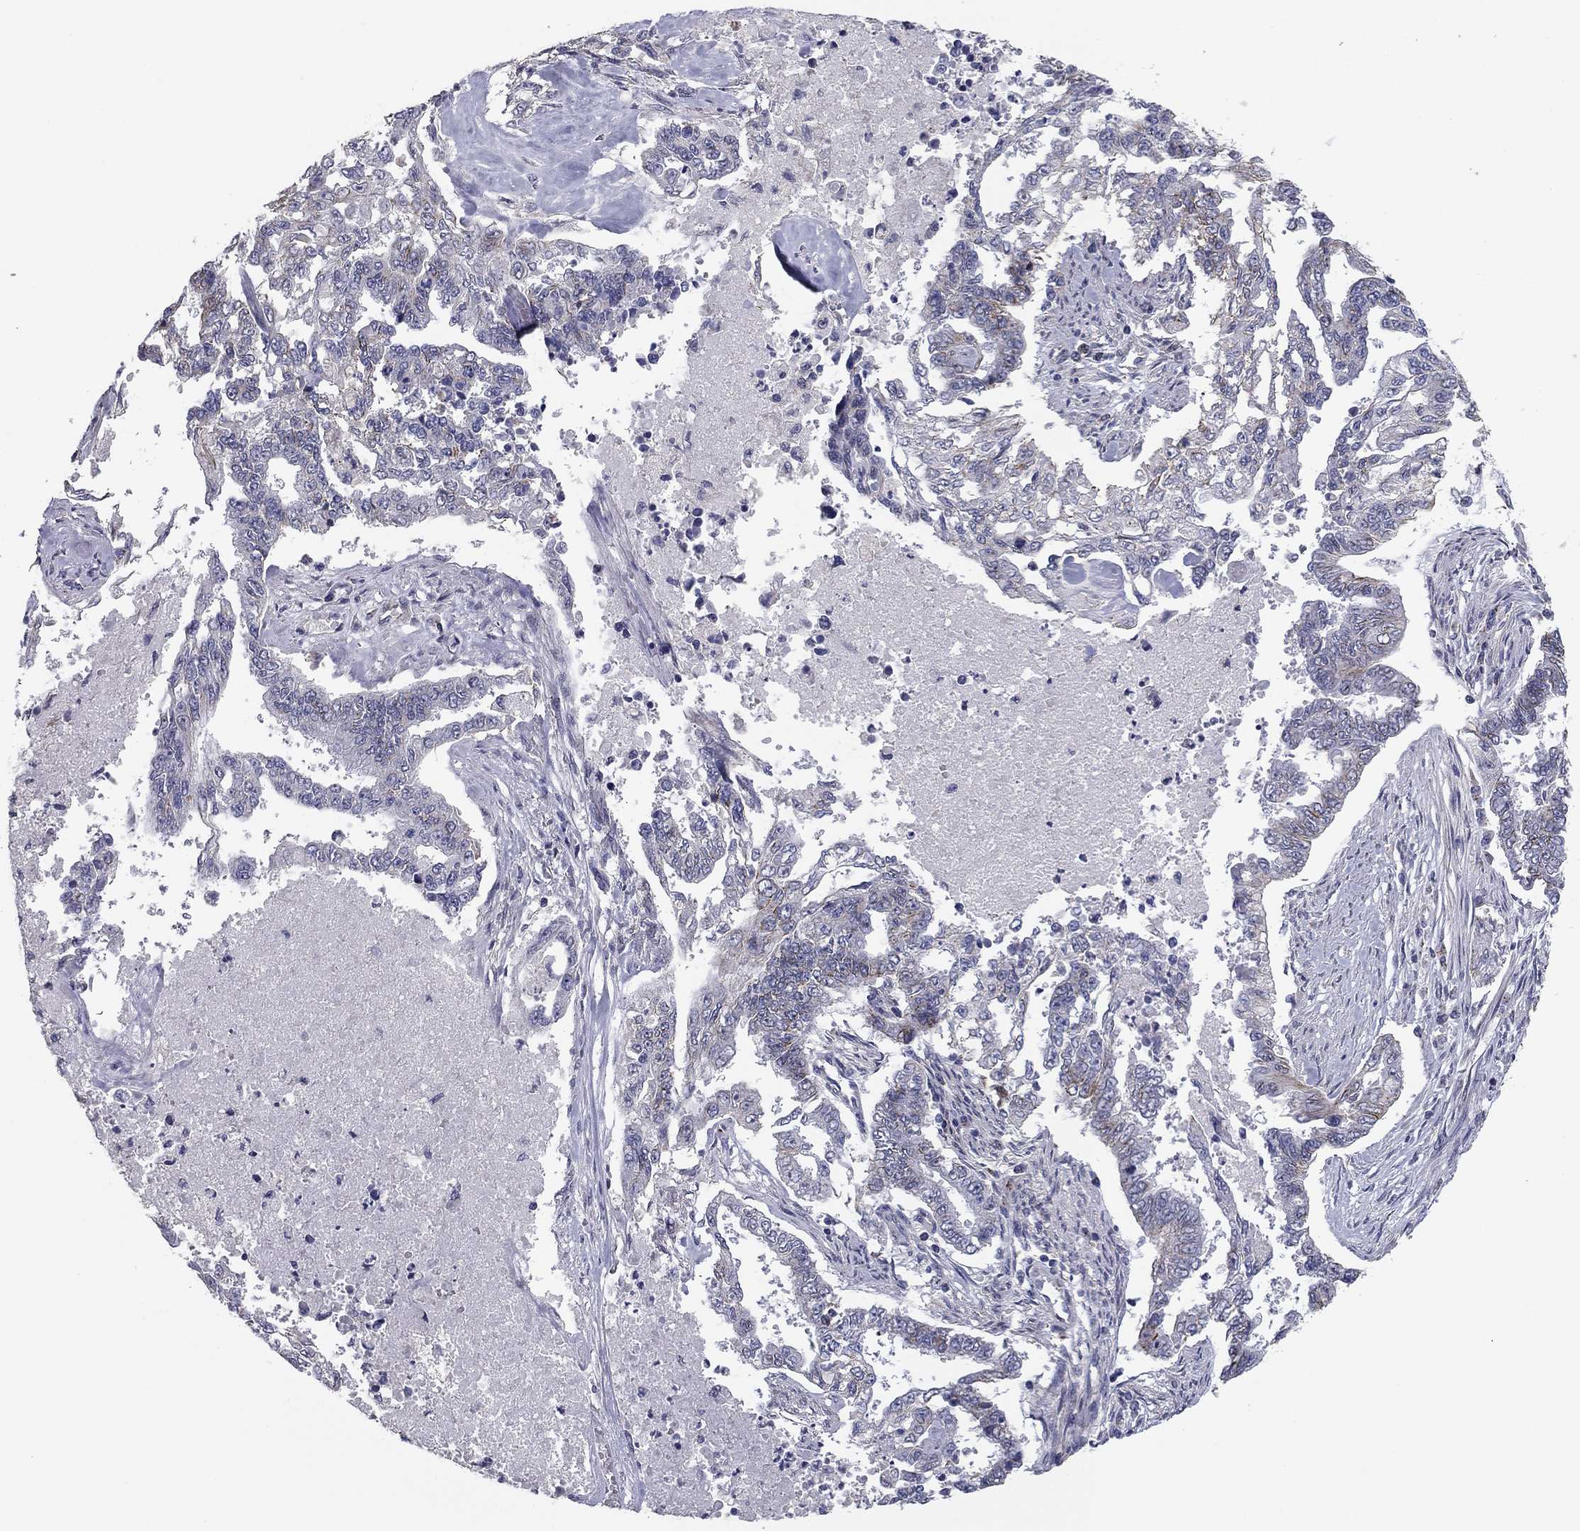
{"staining": {"intensity": "negative", "quantity": "none", "location": "none"}, "tissue": "endometrial cancer", "cell_type": "Tumor cells", "image_type": "cancer", "snomed": [{"axis": "morphology", "description": "Adenocarcinoma, NOS"}, {"axis": "topography", "description": "Uterus"}], "caption": "This micrograph is of endometrial adenocarcinoma stained with immunohistochemistry (IHC) to label a protein in brown with the nuclei are counter-stained blue. There is no positivity in tumor cells.", "gene": "SEPTIN3", "patient": {"sex": "female", "age": 59}}